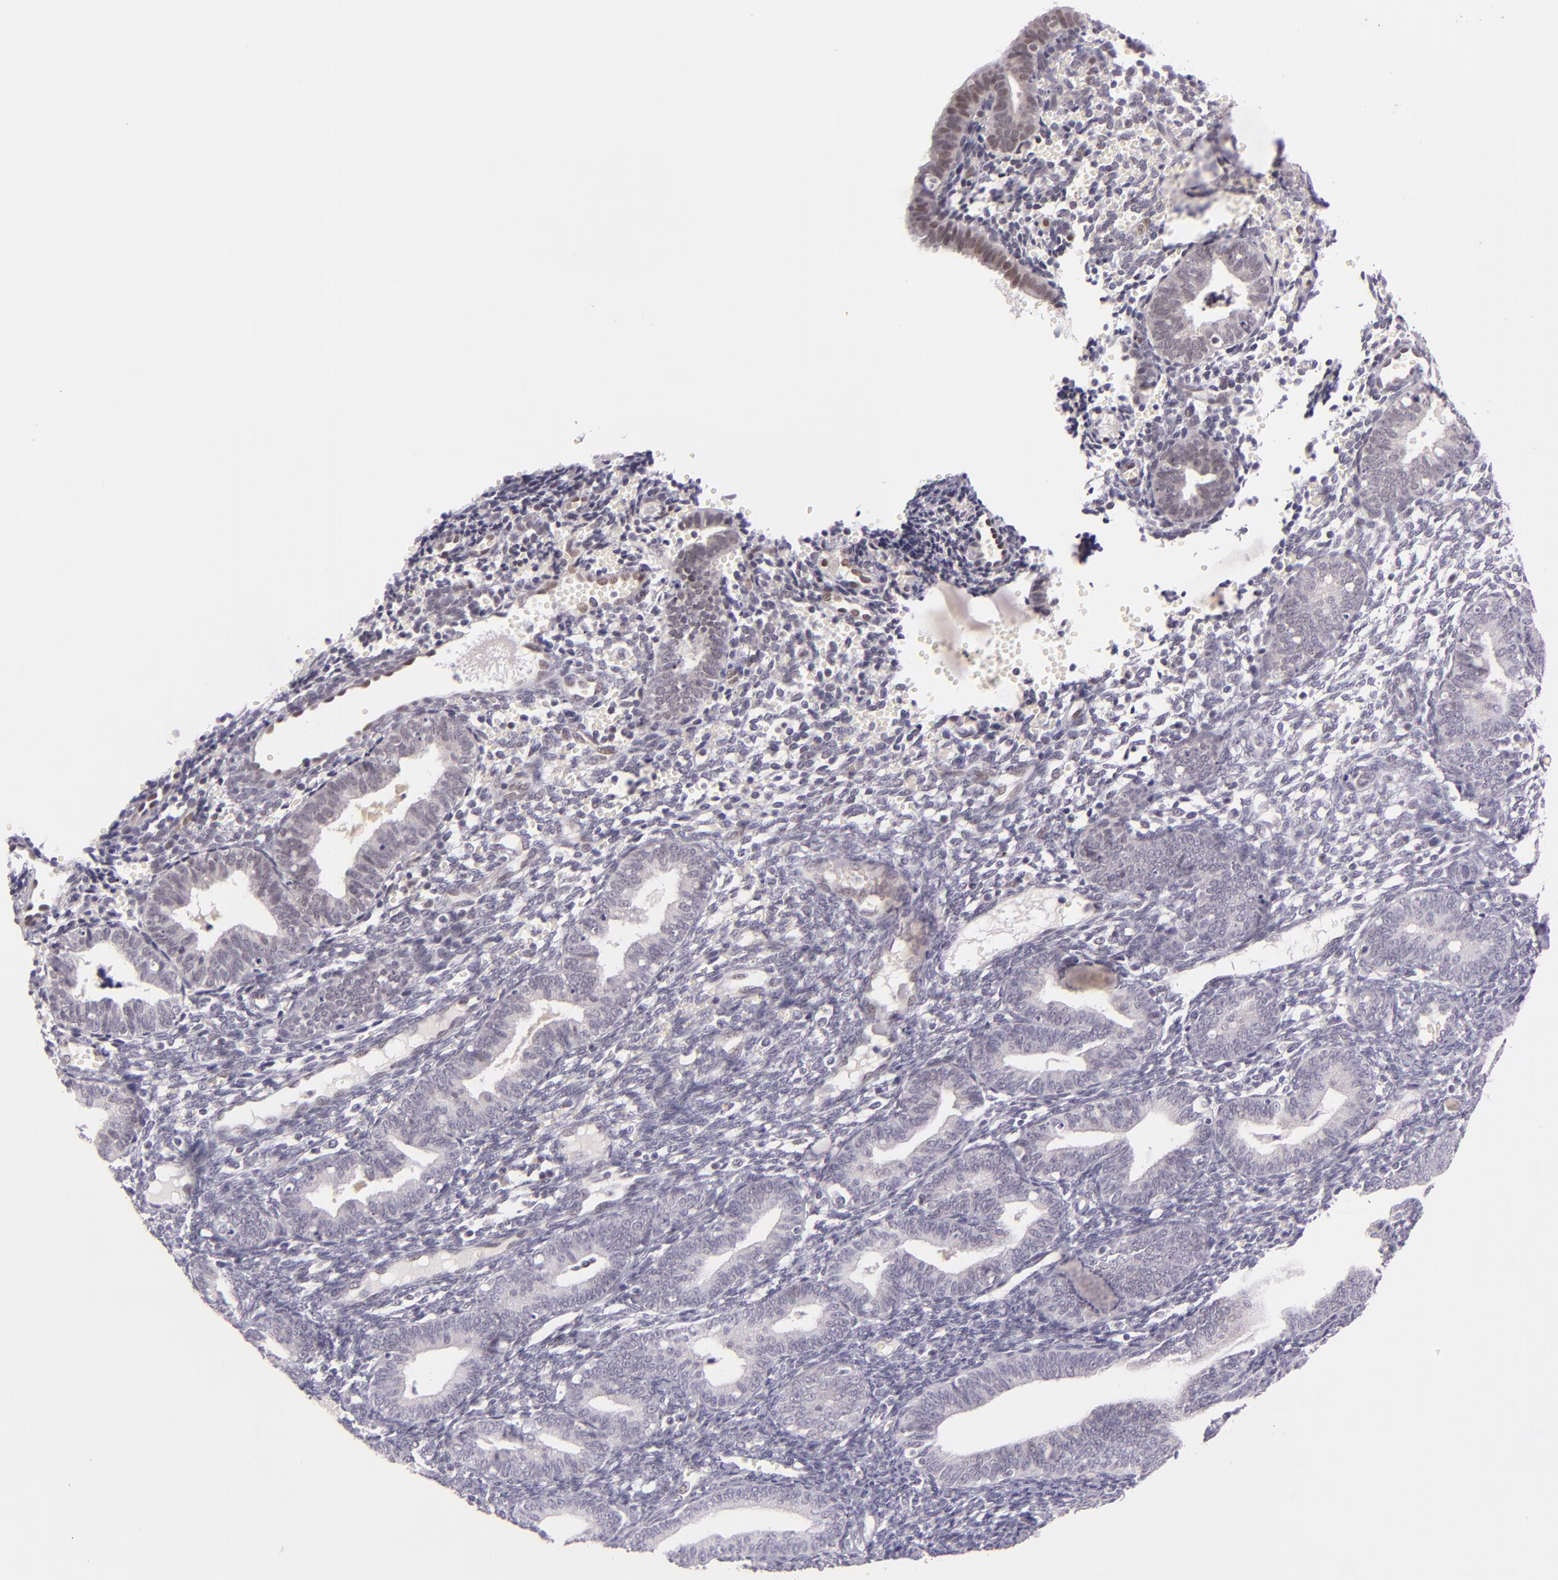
{"staining": {"intensity": "negative", "quantity": "none", "location": "none"}, "tissue": "endometrium", "cell_type": "Cells in endometrial stroma", "image_type": "normal", "snomed": [{"axis": "morphology", "description": "Normal tissue, NOS"}, {"axis": "topography", "description": "Endometrium"}], "caption": "DAB (3,3'-diaminobenzidine) immunohistochemical staining of unremarkable endometrium demonstrates no significant expression in cells in endometrial stroma. The staining was performed using DAB to visualize the protein expression in brown, while the nuclei were stained in blue with hematoxylin (Magnification: 20x).", "gene": "BCL3", "patient": {"sex": "female", "age": 61}}